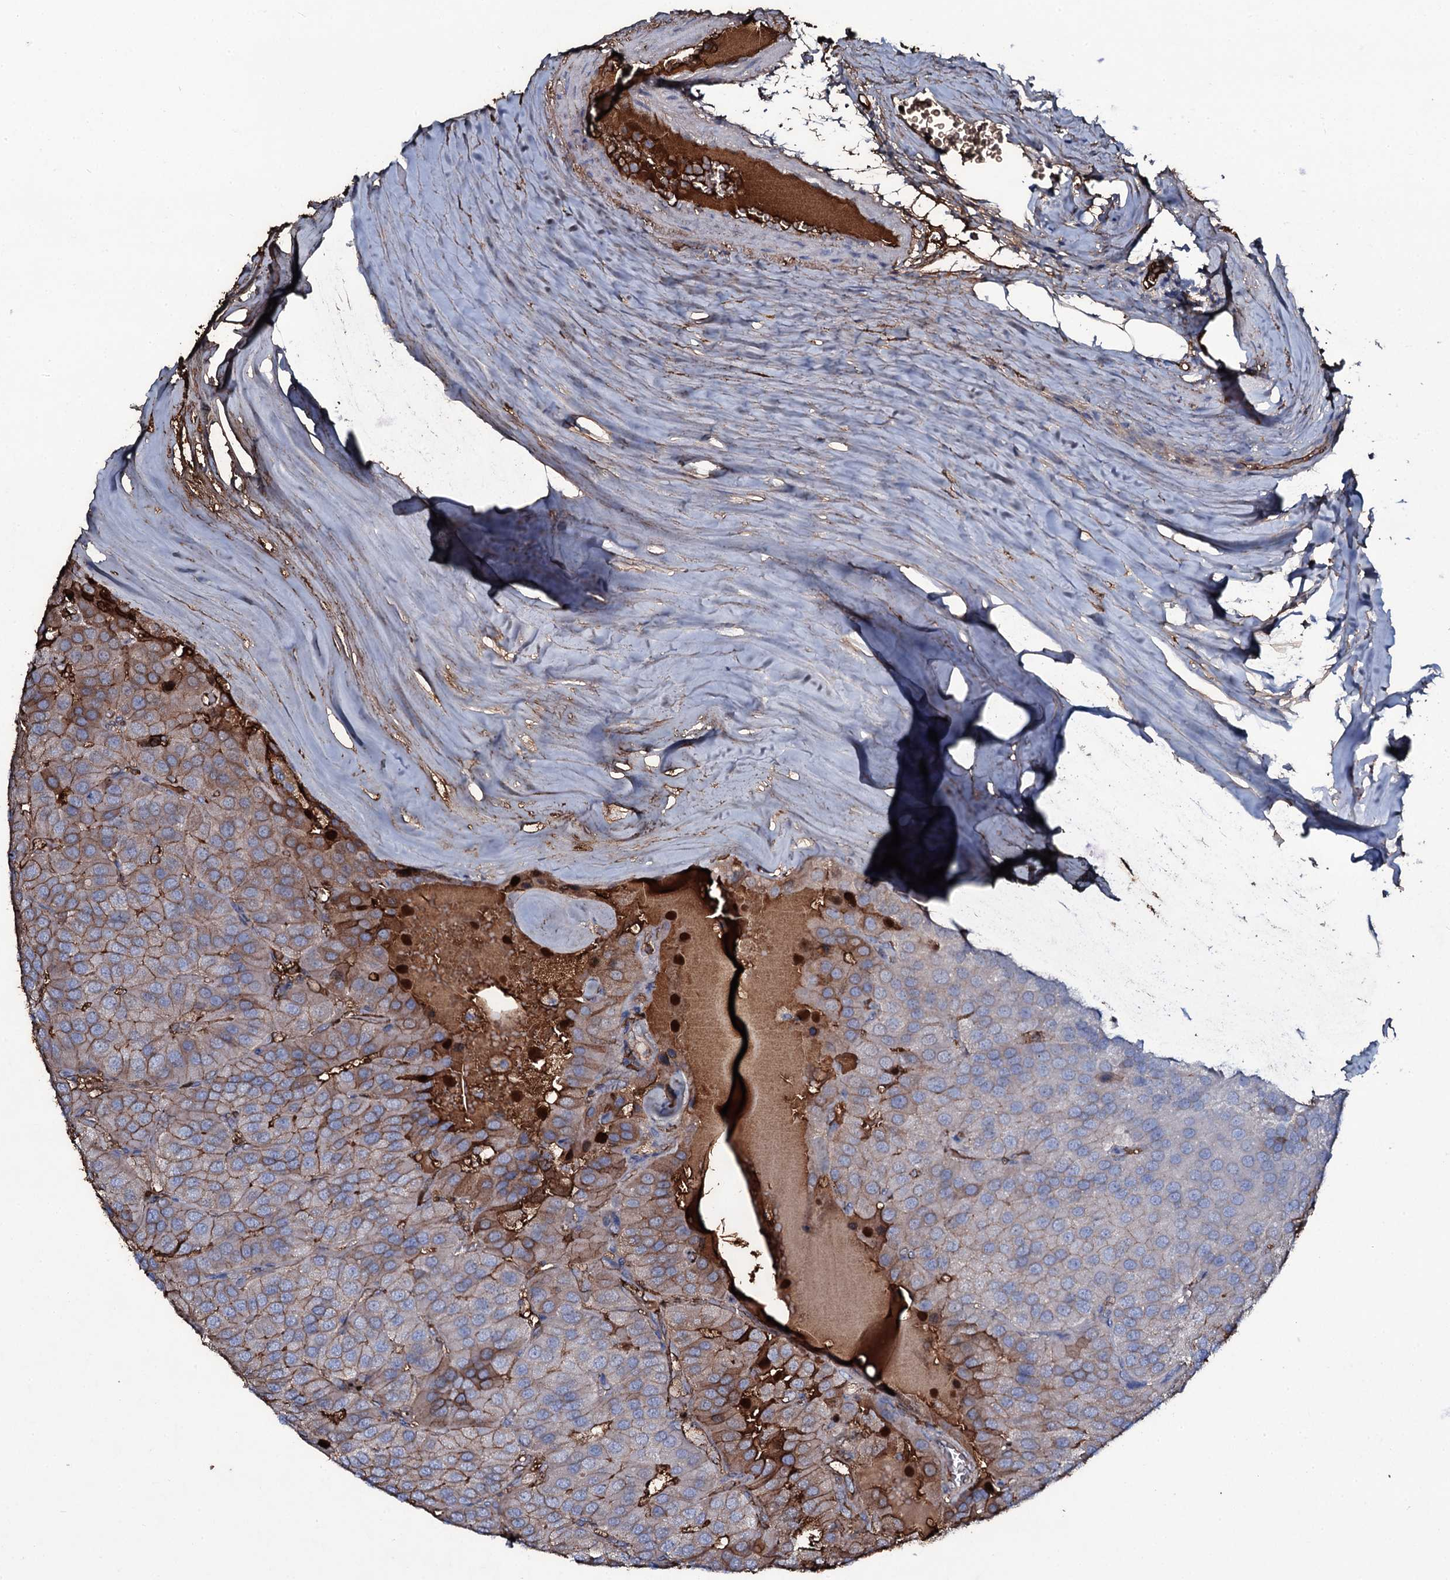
{"staining": {"intensity": "moderate", "quantity": "25%-75%", "location": "cytoplasmic/membranous"}, "tissue": "parathyroid gland", "cell_type": "Glandular cells", "image_type": "normal", "snomed": [{"axis": "morphology", "description": "Normal tissue, NOS"}, {"axis": "morphology", "description": "Adenoma, NOS"}, {"axis": "topography", "description": "Parathyroid gland"}], "caption": "Normal parathyroid gland reveals moderate cytoplasmic/membranous staining in about 25%-75% of glandular cells Using DAB (3,3'-diaminobenzidine) (brown) and hematoxylin (blue) stains, captured at high magnification using brightfield microscopy..", "gene": "EDN1", "patient": {"sex": "female", "age": 86}}